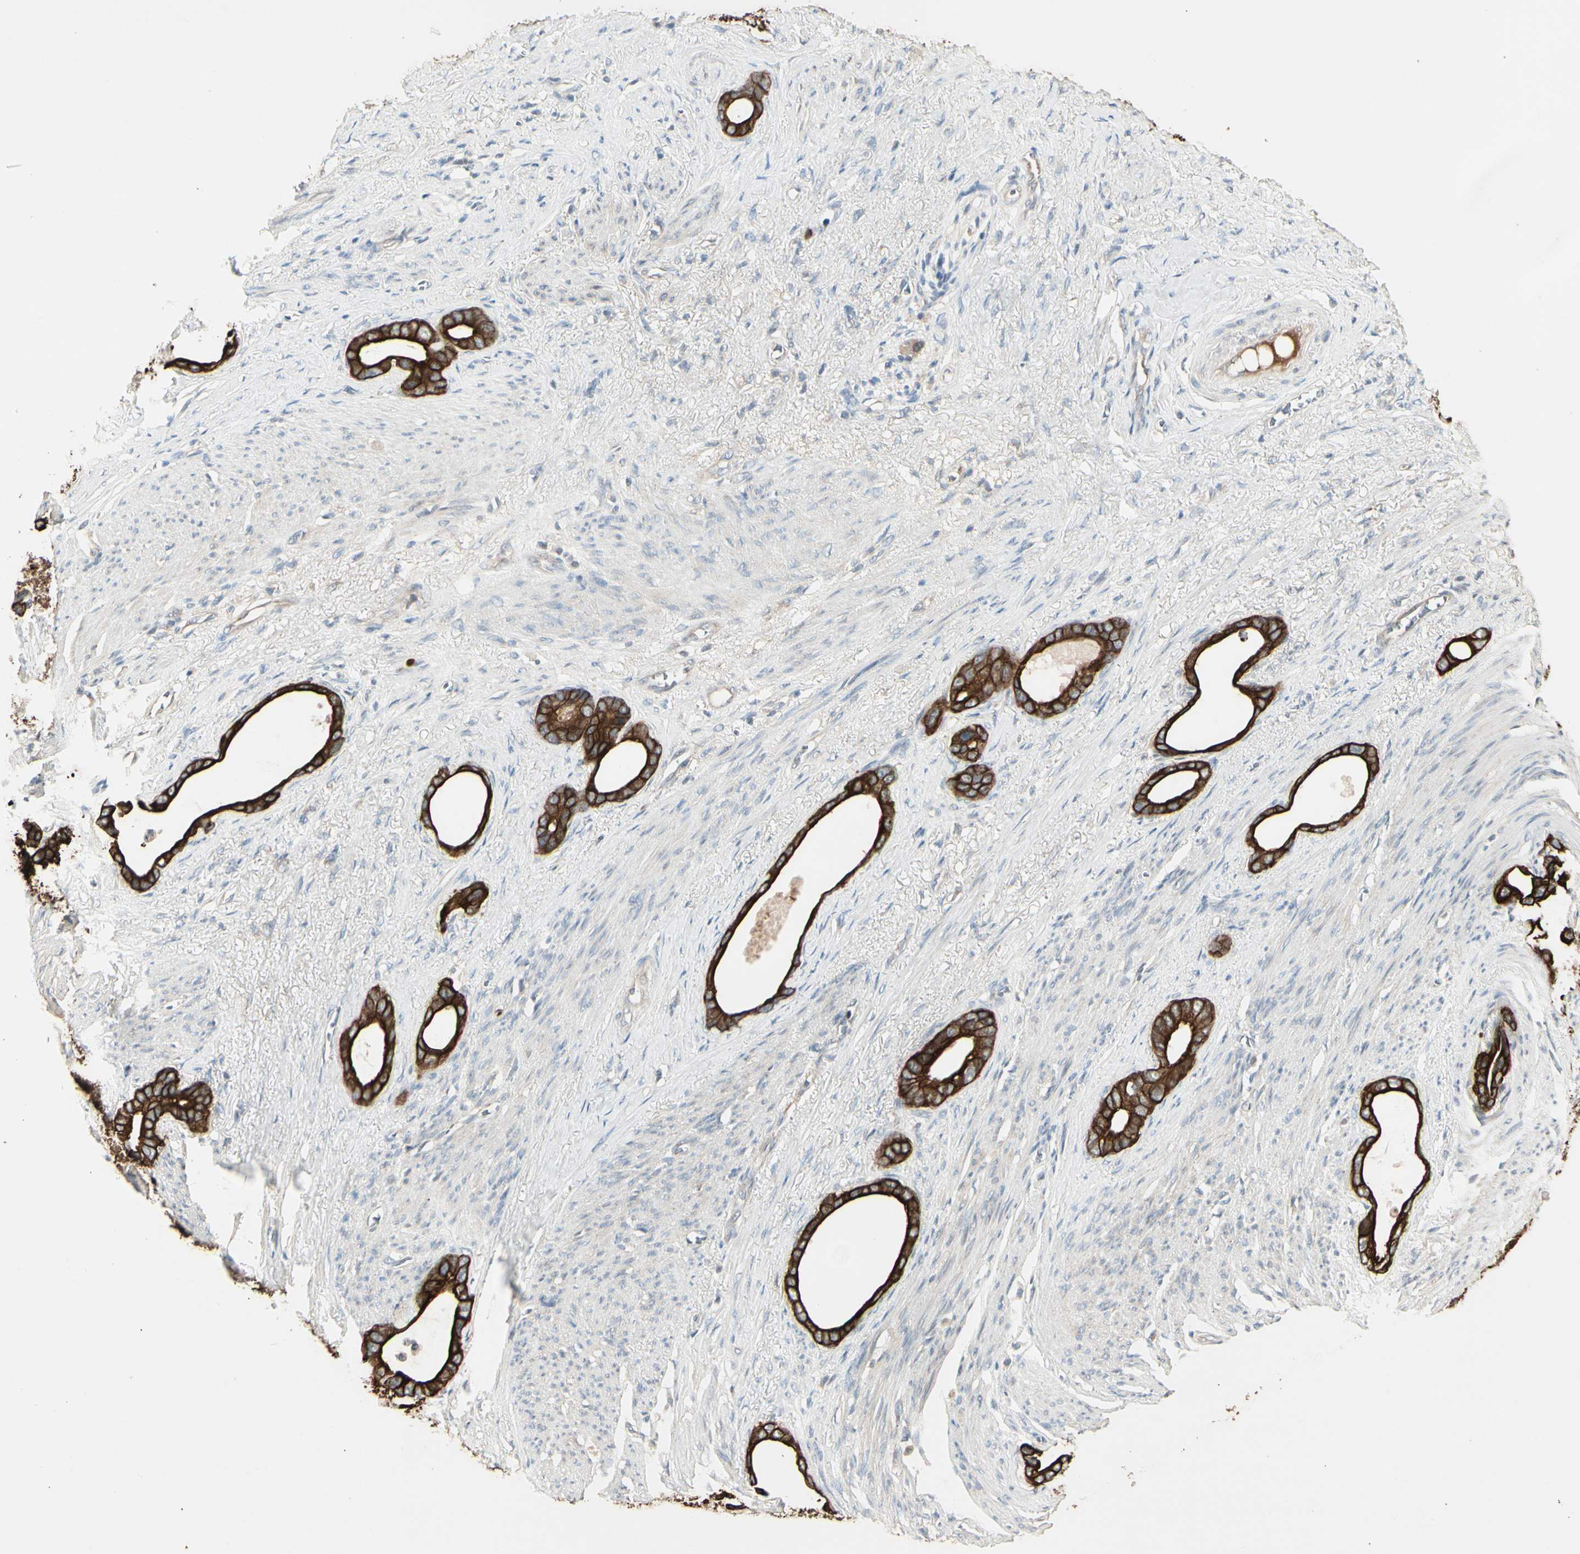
{"staining": {"intensity": "strong", "quantity": ">75%", "location": "cytoplasmic/membranous"}, "tissue": "stomach cancer", "cell_type": "Tumor cells", "image_type": "cancer", "snomed": [{"axis": "morphology", "description": "Adenocarcinoma, NOS"}, {"axis": "topography", "description": "Stomach"}], "caption": "Strong cytoplasmic/membranous positivity is identified in approximately >75% of tumor cells in stomach cancer.", "gene": "SKIL", "patient": {"sex": "female", "age": 75}}